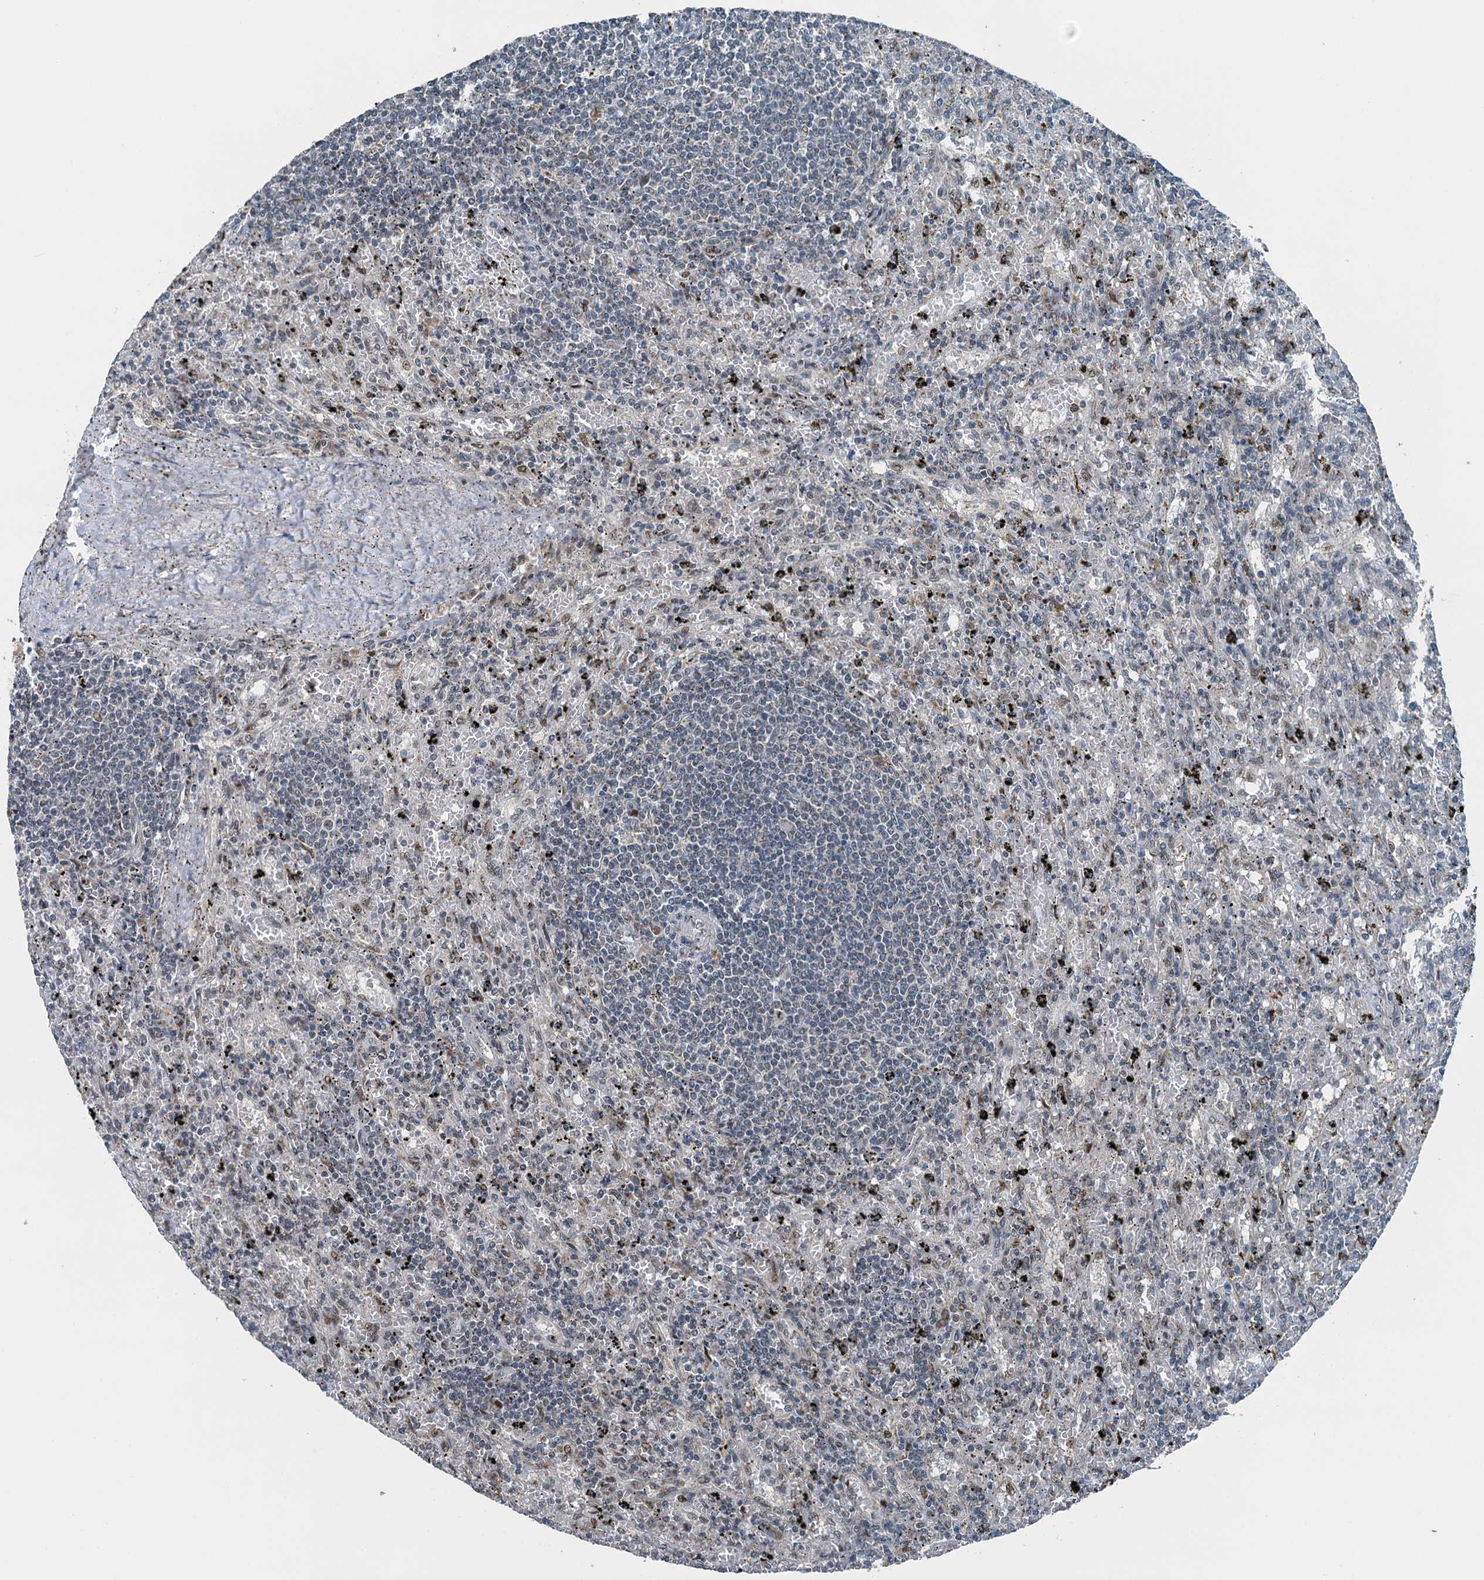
{"staining": {"intensity": "negative", "quantity": "none", "location": "none"}, "tissue": "lymphoma", "cell_type": "Tumor cells", "image_type": "cancer", "snomed": [{"axis": "morphology", "description": "Malignant lymphoma, non-Hodgkin's type, Low grade"}, {"axis": "topography", "description": "Spleen"}], "caption": "IHC of low-grade malignant lymphoma, non-Hodgkin's type shows no expression in tumor cells.", "gene": "BMERB1", "patient": {"sex": "male", "age": 76}}